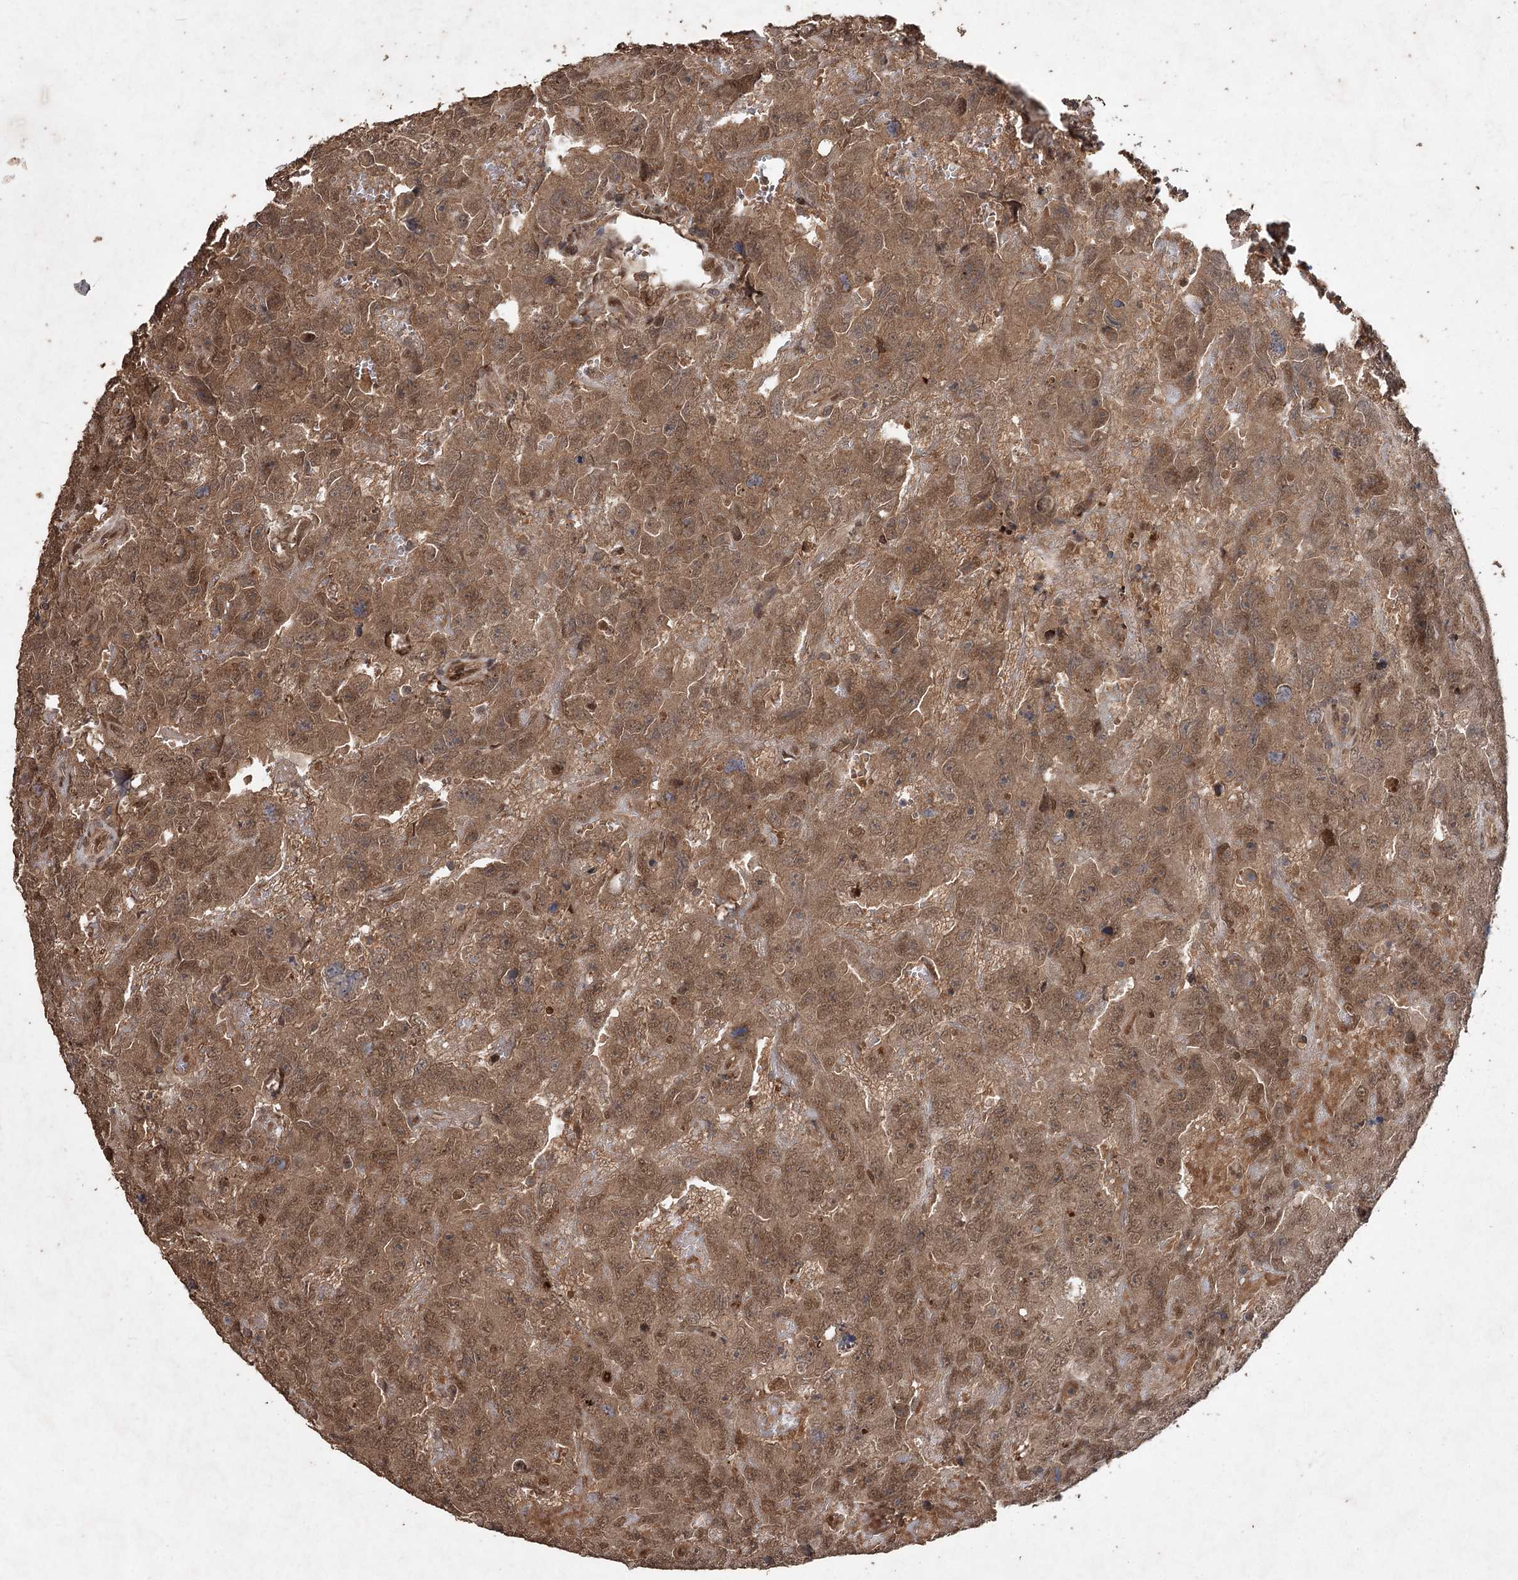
{"staining": {"intensity": "moderate", "quantity": ">75%", "location": "nuclear"}, "tissue": "testis cancer", "cell_type": "Tumor cells", "image_type": "cancer", "snomed": [{"axis": "morphology", "description": "Carcinoma, Embryonal, NOS"}, {"axis": "topography", "description": "Testis"}], "caption": "There is medium levels of moderate nuclear positivity in tumor cells of testis cancer, as demonstrated by immunohistochemical staining (brown color).", "gene": "FBXO7", "patient": {"sex": "male", "age": 45}}